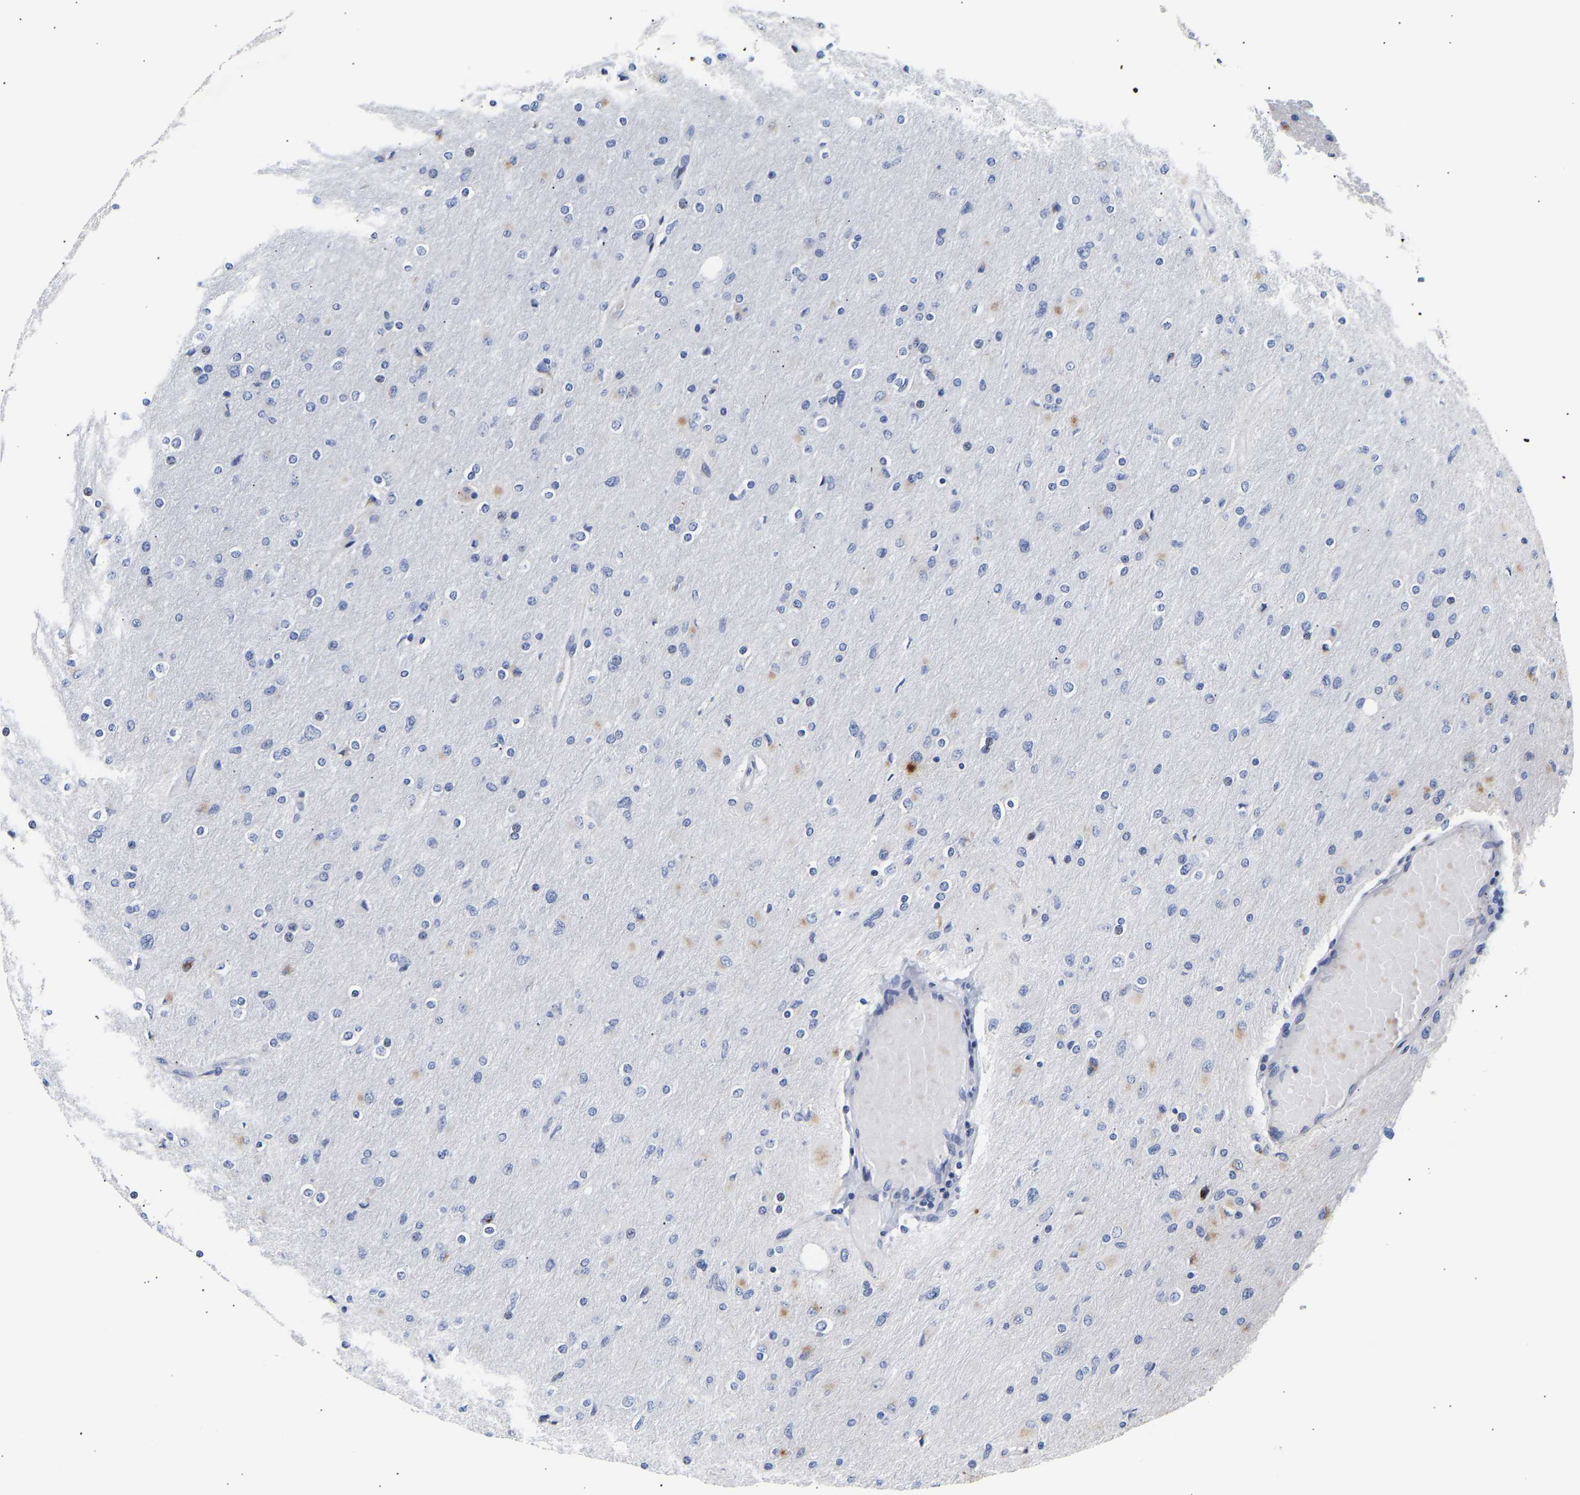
{"staining": {"intensity": "moderate", "quantity": "<25%", "location": "cytoplasmic/membranous"}, "tissue": "glioma", "cell_type": "Tumor cells", "image_type": "cancer", "snomed": [{"axis": "morphology", "description": "Glioma, malignant, High grade"}, {"axis": "topography", "description": "Cerebral cortex"}], "caption": "A high-resolution photomicrograph shows immunohistochemistry staining of glioma, which displays moderate cytoplasmic/membranous positivity in approximately <25% of tumor cells.", "gene": "IGFBP7", "patient": {"sex": "female", "age": 36}}